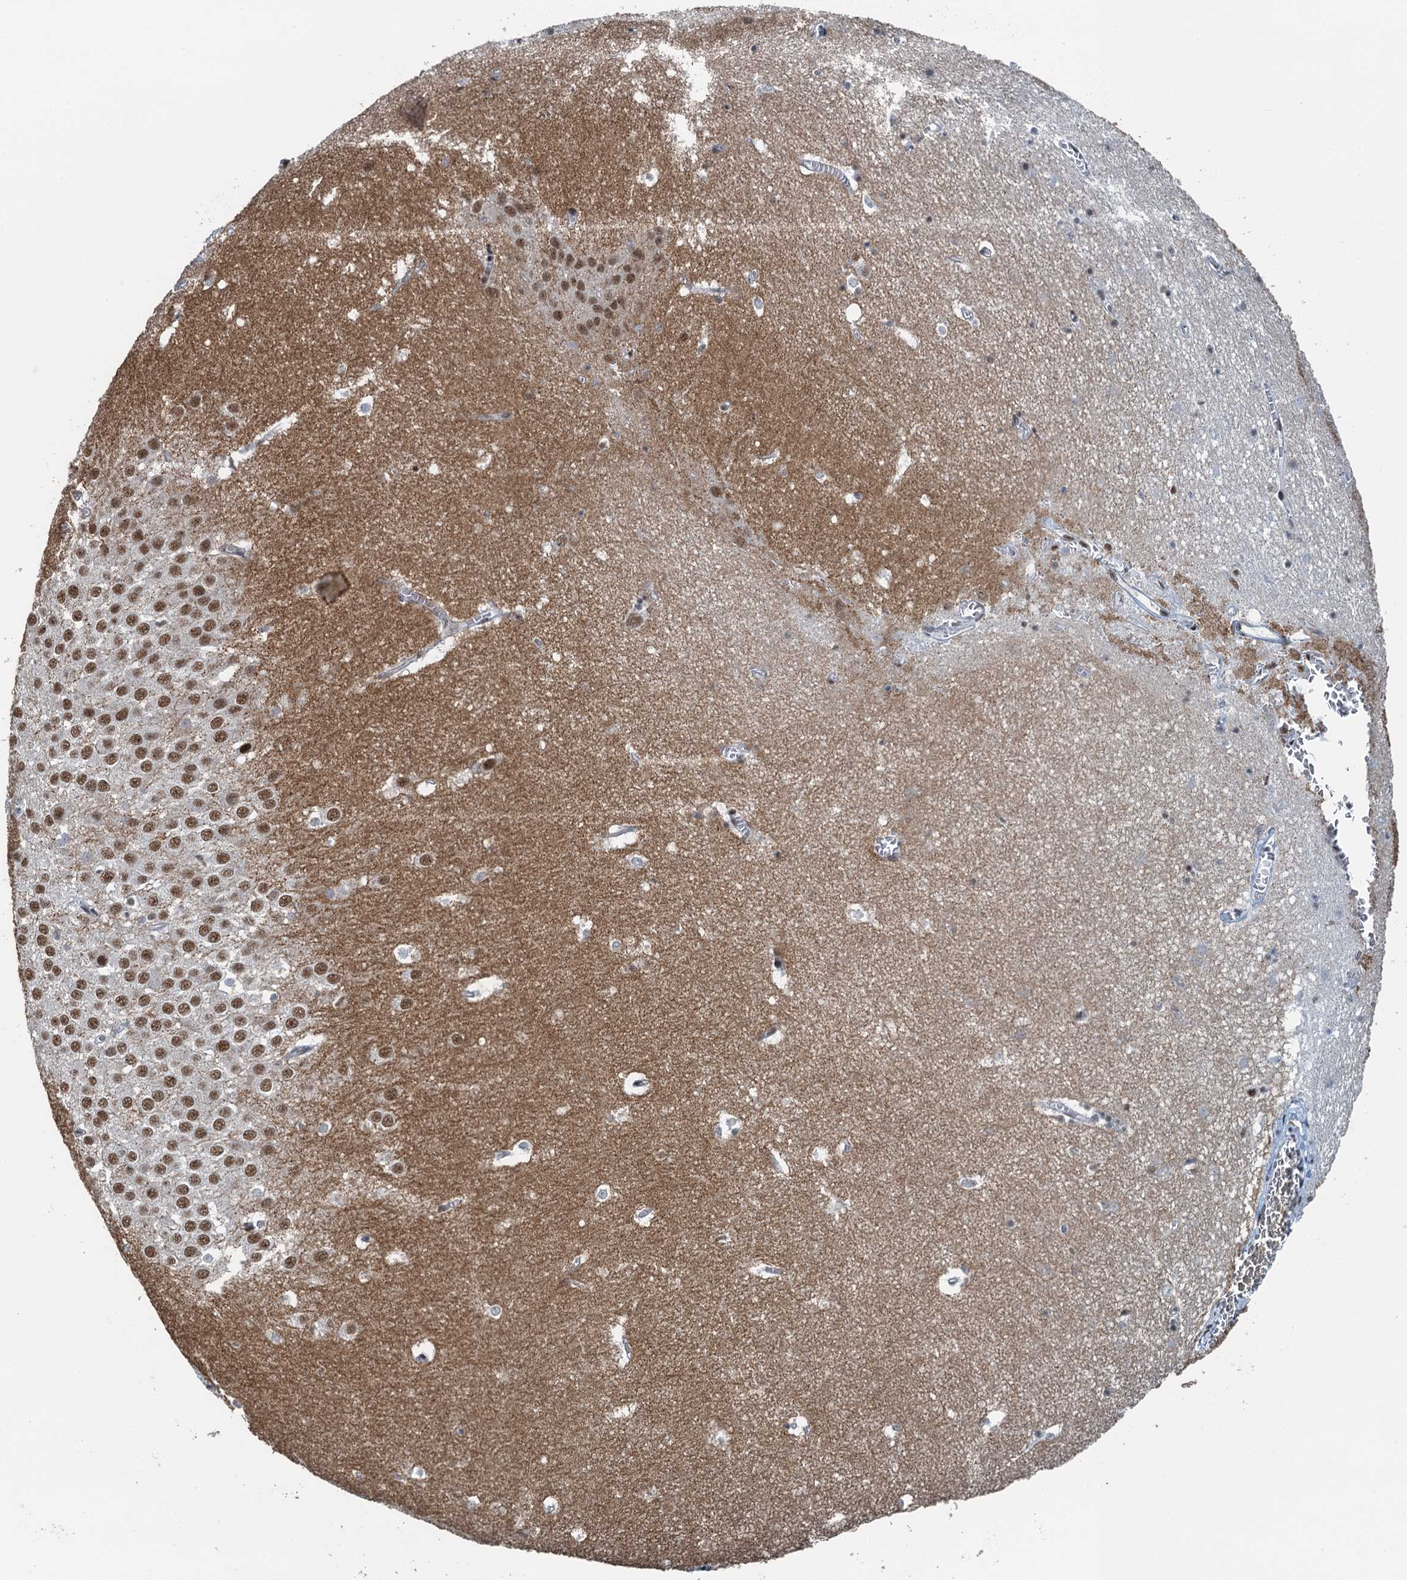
{"staining": {"intensity": "moderate", "quantity": "<25%", "location": "nuclear"}, "tissue": "hippocampus", "cell_type": "Glial cells", "image_type": "normal", "snomed": [{"axis": "morphology", "description": "Normal tissue, NOS"}, {"axis": "topography", "description": "Hippocampus"}], "caption": "Normal hippocampus displays moderate nuclear positivity in approximately <25% of glial cells, visualized by immunohistochemistry. (Brightfield microscopy of DAB IHC at high magnification).", "gene": "MTA3", "patient": {"sex": "female", "age": 64}}